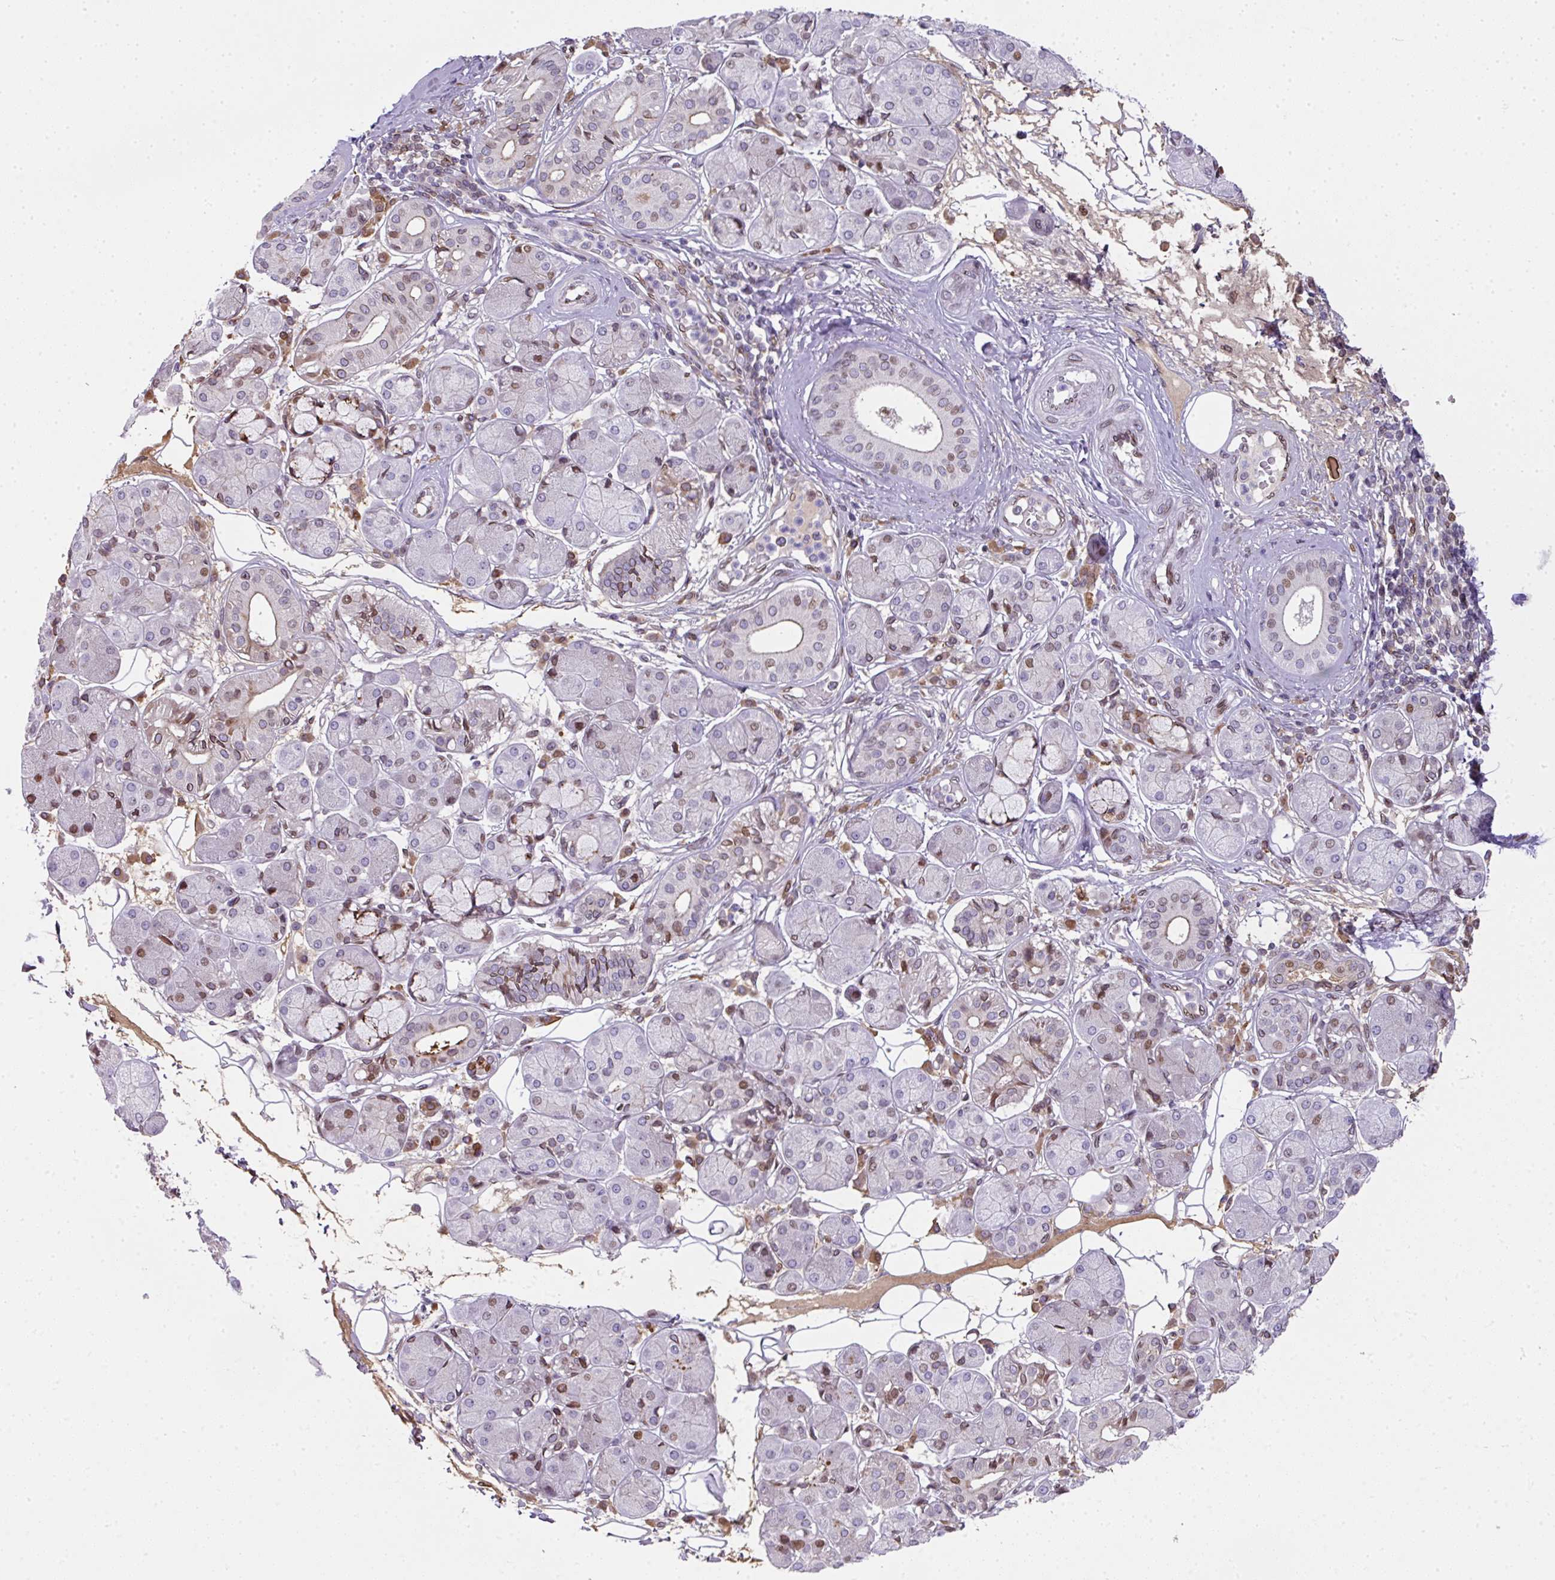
{"staining": {"intensity": "moderate", "quantity": "<25%", "location": "cytoplasmic/membranous,nuclear"}, "tissue": "salivary gland", "cell_type": "Glandular cells", "image_type": "normal", "snomed": [{"axis": "morphology", "description": "Squamous cell carcinoma, NOS"}, {"axis": "topography", "description": "Skin"}, {"axis": "topography", "description": "Head-Neck"}], "caption": "Unremarkable salivary gland demonstrates moderate cytoplasmic/membranous,nuclear positivity in about <25% of glandular cells, visualized by immunohistochemistry.", "gene": "PLK1", "patient": {"sex": "male", "age": 80}}